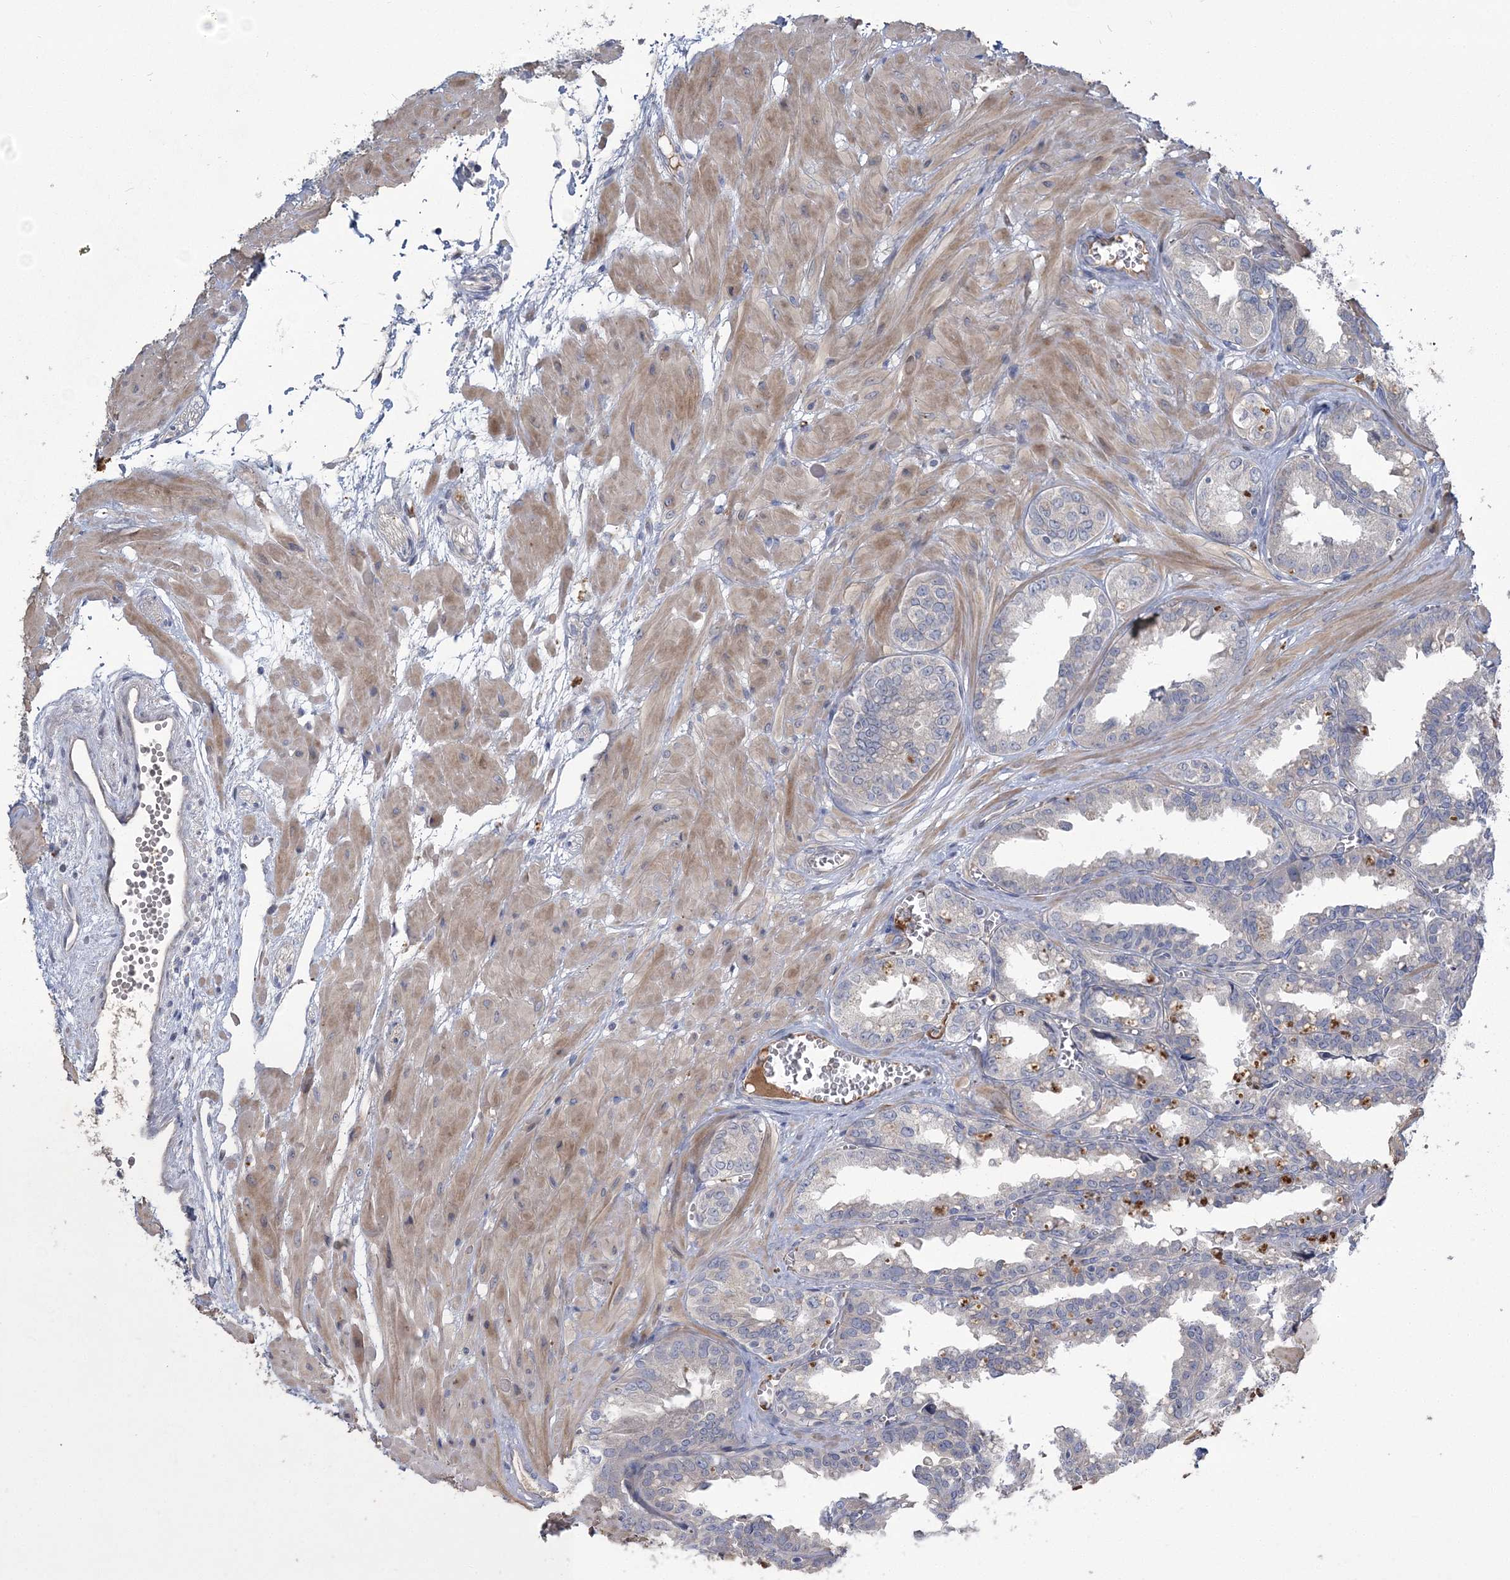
{"staining": {"intensity": "negative", "quantity": "none", "location": "none"}, "tissue": "seminal vesicle", "cell_type": "Glandular cells", "image_type": "normal", "snomed": [{"axis": "morphology", "description": "Normal tissue, NOS"}, {"axis": "topography", "description": "Prostate"}, {"axis": "topography", "description": "Seminal veicle"}], "caption": "Immunohistochemical staining of benign seminal vesicle demonstrates no significant positivity in glandular cells.", "gene": "WBP1L", "patient": {"sex": "male", "age": 51}}